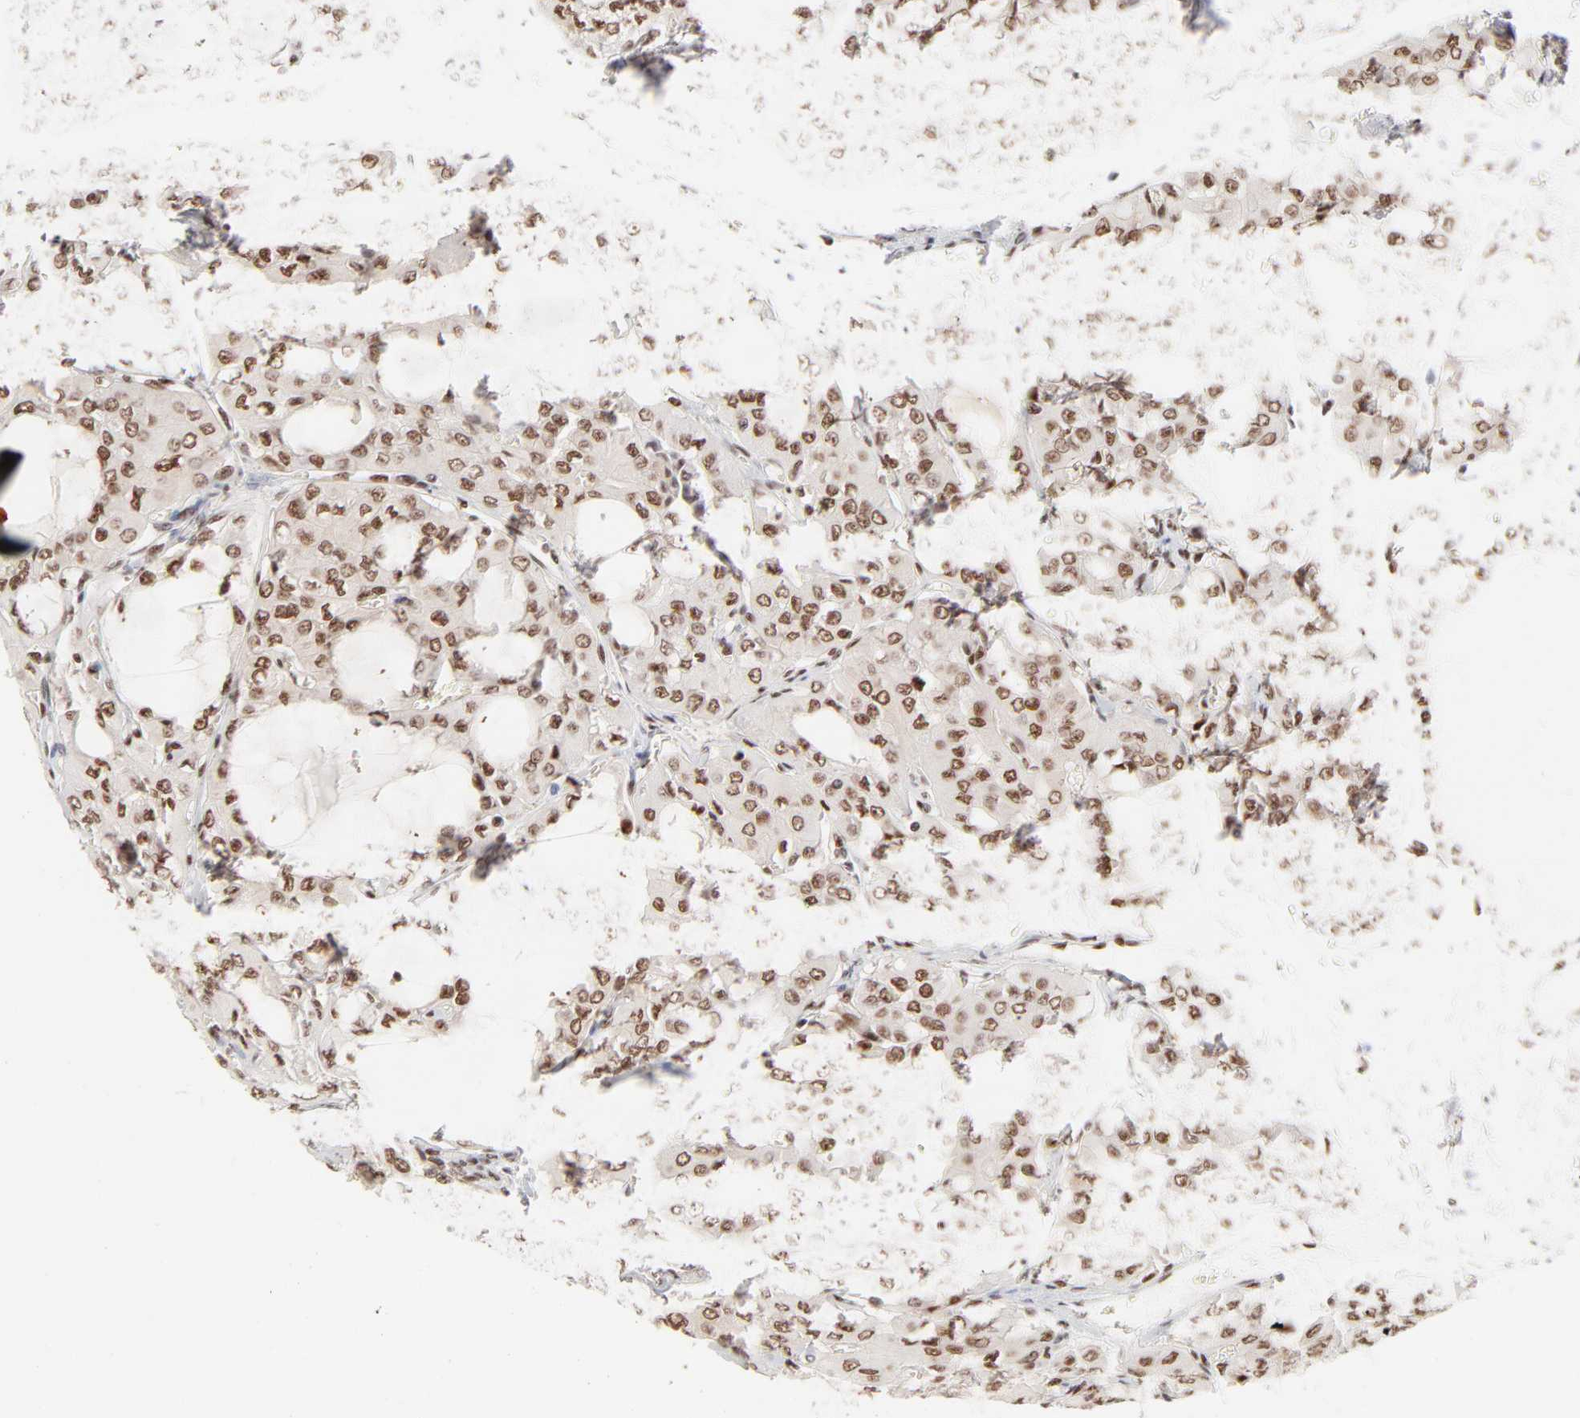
{"staining": {"intensity": "moderate", "quantity": ">75%", "location": "nuclear"}, "tissue": "thyroid cancer", "cell_type": "Tumor cells", "image_type": "cancer", "snomed": [{"axis": "morphology", "description": "Papillary adenocarcinoma, NOS"}, {"axis": "topography", "description": "Thyroid gland"}], "caption": "Thyroid cancer (papillary adenocarcinoma) stained with a brown dye displays moderate nuclear positive positivity in about >75% of tumor cells.", "gene": "TARDBP", "patient": {"sex": "male", "age": 20}}